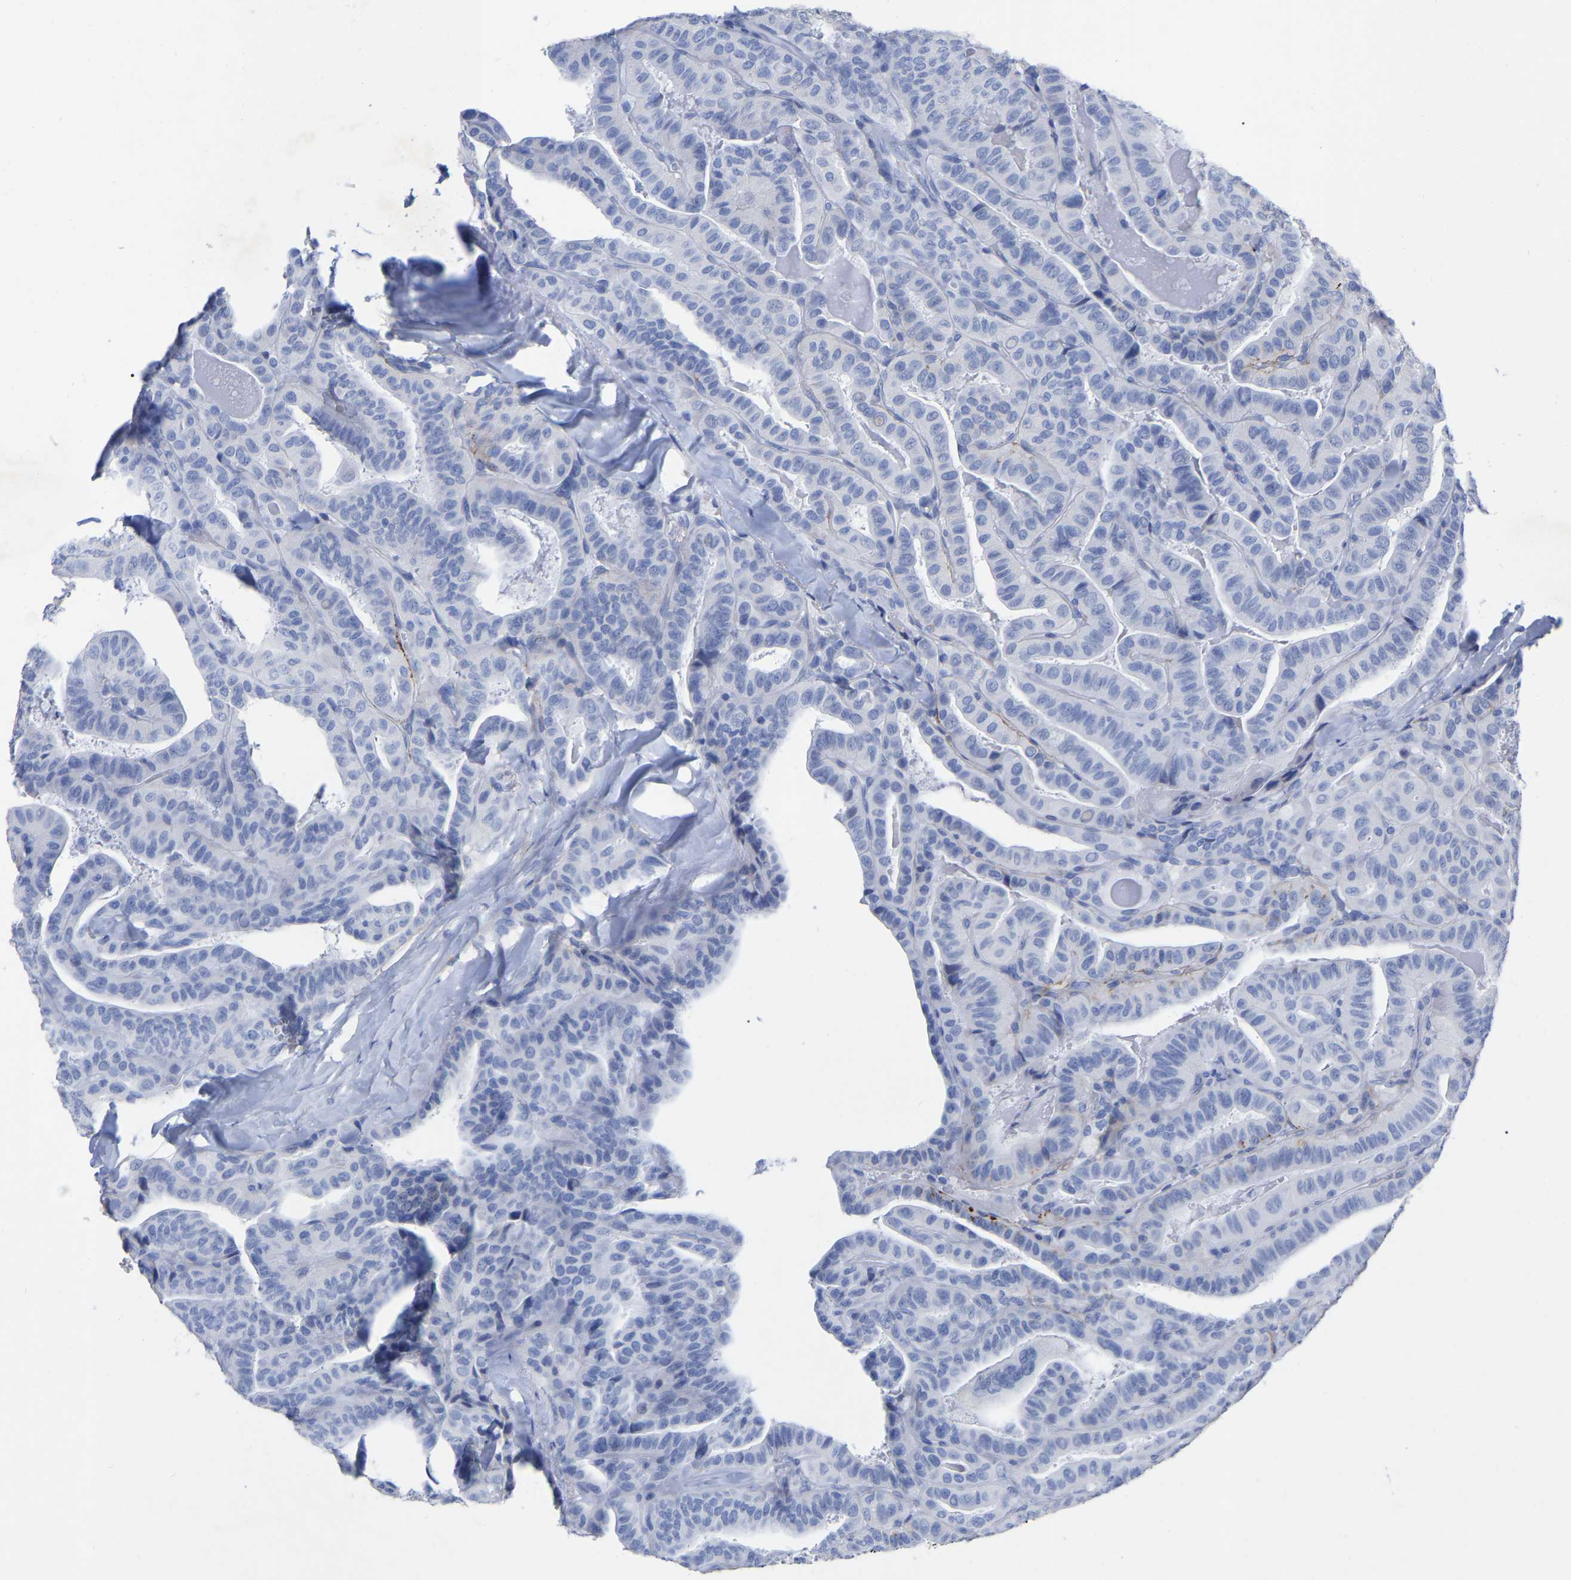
{"staining": {"intensity": "negative", "quantity": "none", "location": "none"}, "tissue": "thyroid cancer", "cell_type": "Tumor cells", "image_type": "cancer", "snomed": [{"axis": "morphology", "description": "Papillary adenocarcinoma, NOS"}, {"axis": "topography", "description": "Thyroid gland"}], "caption": "This is a image of immunohistochemistry (IHC) staining of thyroid cancer (papillary adenocarcinoma), which shows no staining in tumor cells. The staining was performed using DAB (3,3'-diaminobenzidine) to visualize the protein expression in brown, while the nuclei were stained in blue with hematoxylin (Magnification: 20x).", "gene": "HAPLN1", "patient": {"sex": "male", "age": 77}}